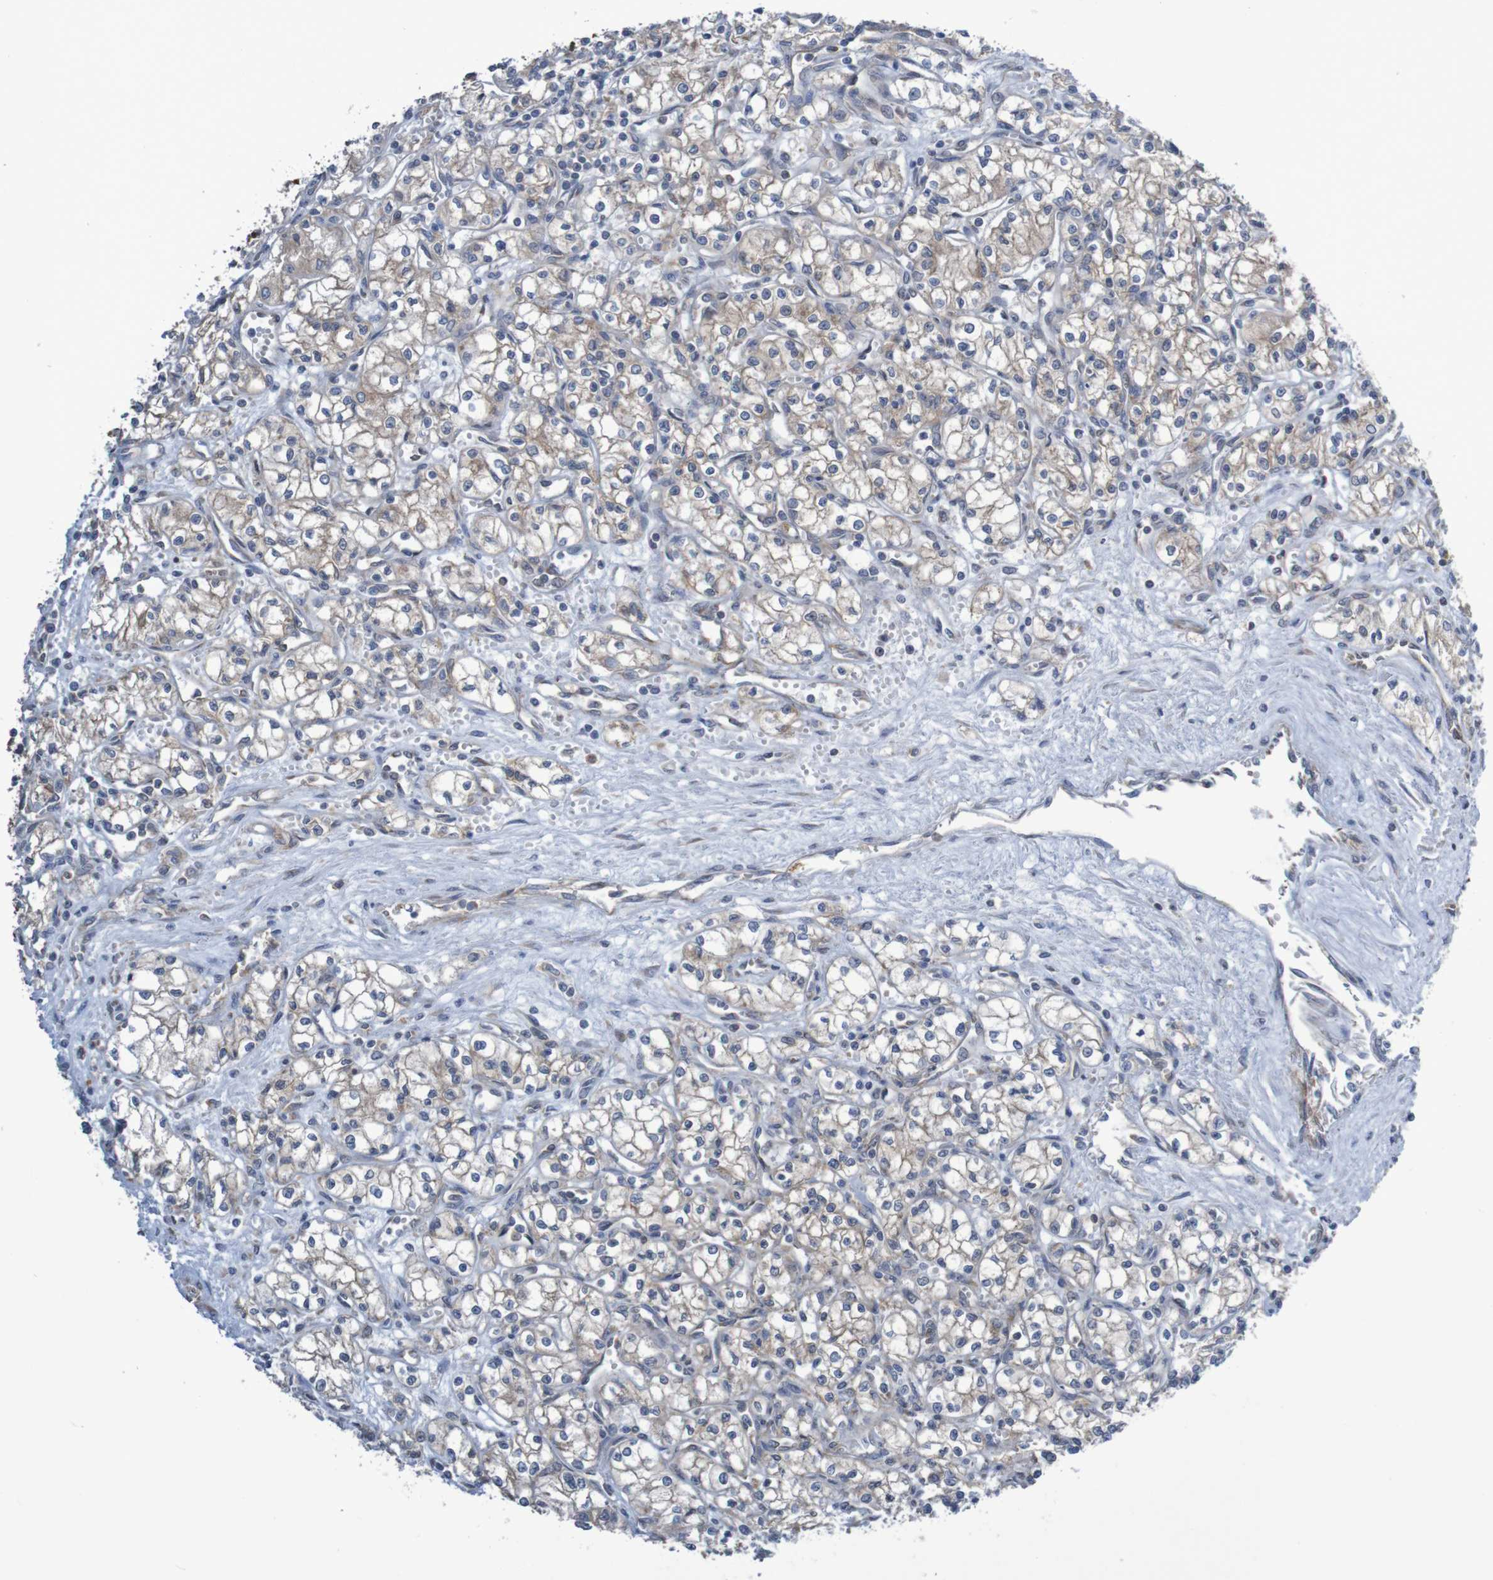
{"staining": {"intensity": "weak", "quantity": ">75%", "location": "cytoplasmic/membranous"}, "tissue": "renal cancer", "cell_type": "Tumor cells", "image_type": "cancer", "snomed": [{"axis": "morphology", "description": "Normal tissue, NOS"}, {"axis": "morphology", "description": "Adenocarcinoma, NOS"}, {"axis": "topography", "description": "Kidney"}], "caption": "Immunohistochemical staining of human renal cancer displays weak cytoplasmic/membranous protein positivity in about >75% of tumor cells.", "gene": "LRRC47", "patient": {"sex": "male", "age": 59}}